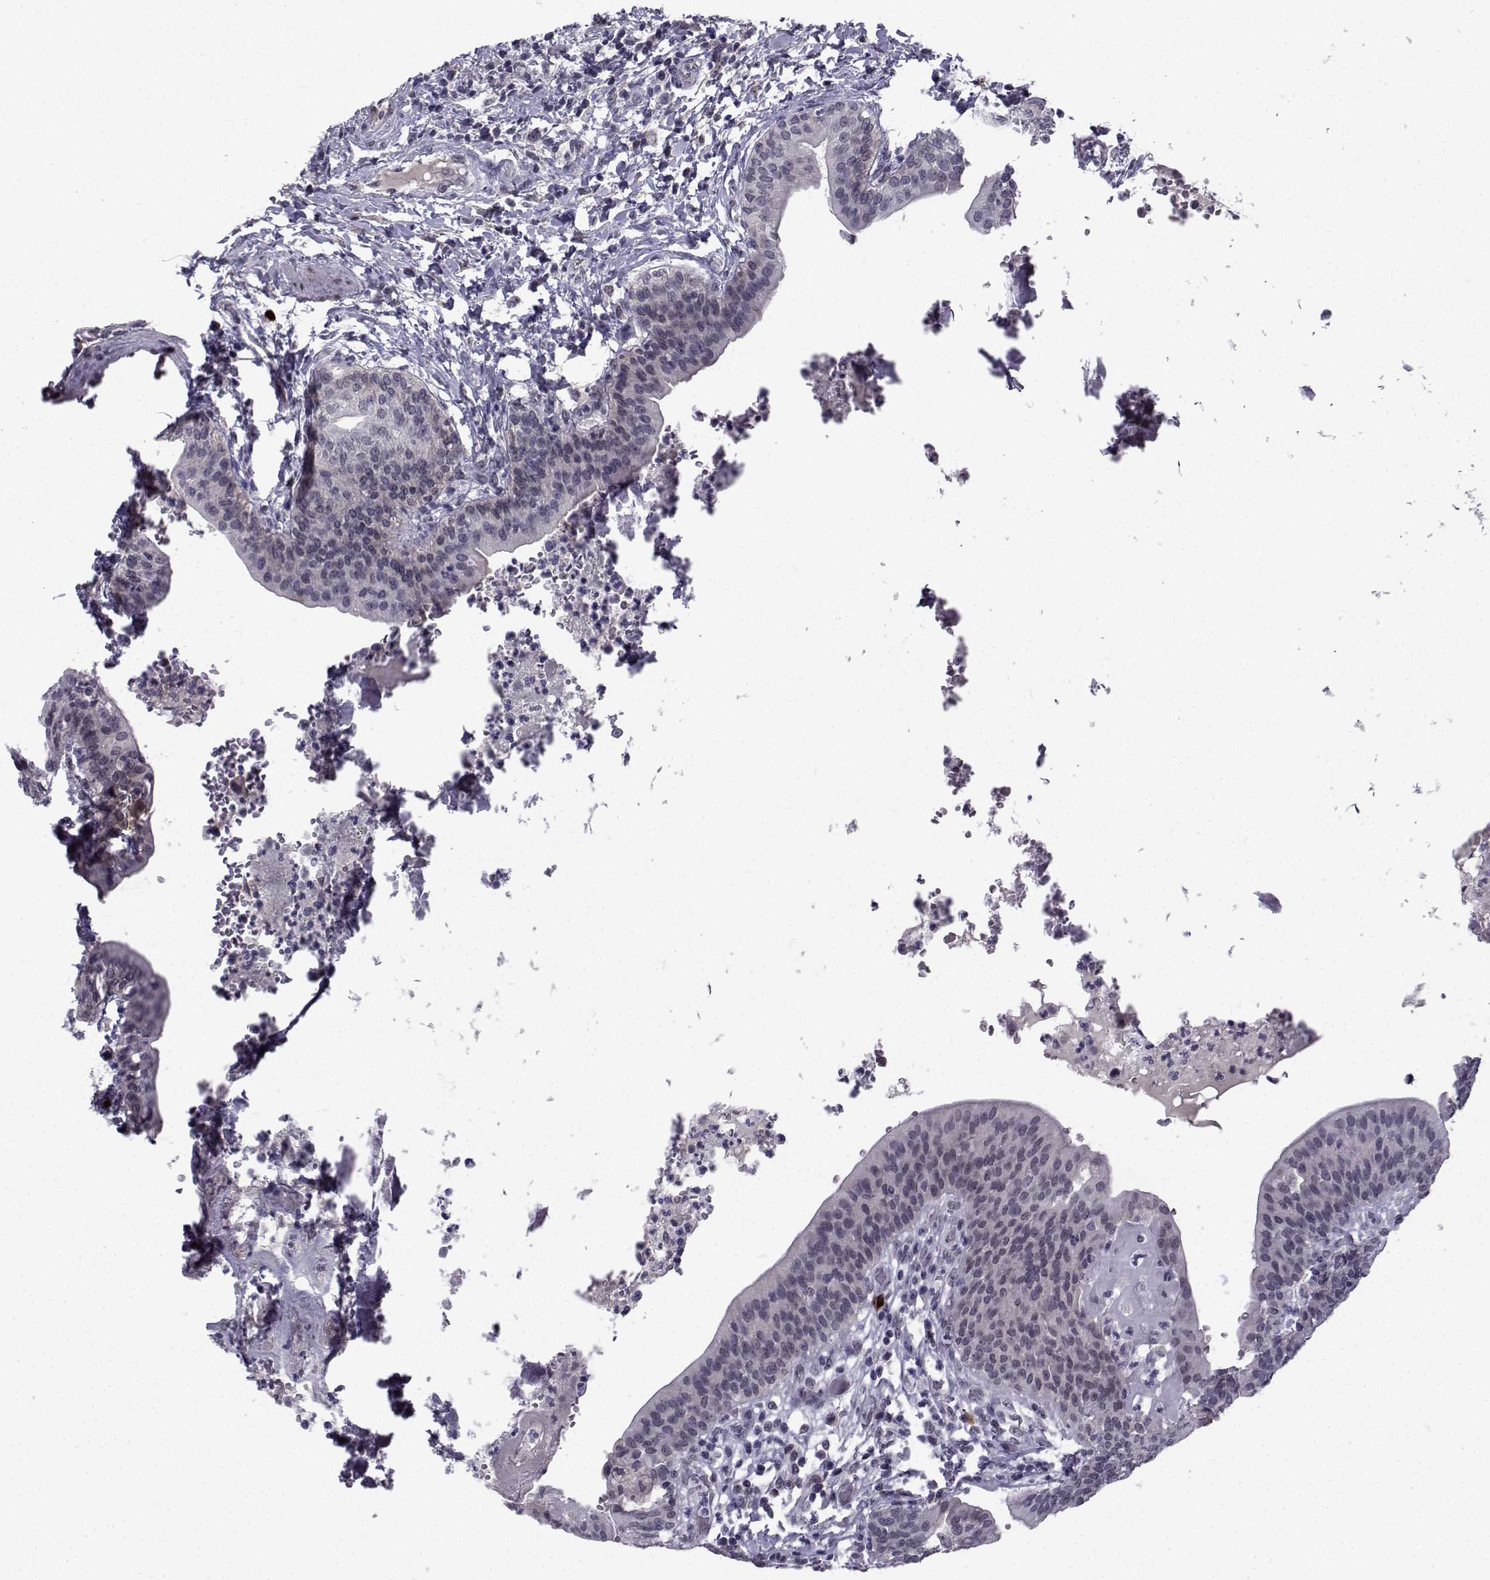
{"staining": {"intensity": "negative", "quantity": "none", "location": "none"}, "tissue": "urinary bladder", "cell_type": "Urothelial cells", "image_type": "normal", "snomed": [{"axis": "morphology", "description": "Normal tissue, NOS"}, {"axis": "topography", "description": "Urinary bladder"}], "caption": "Urinary bladder stained for a protein using IHC reveals no staining urothelial cells.", "gene": "RBM24", "patient": {"sex": "male", "age": 66}}